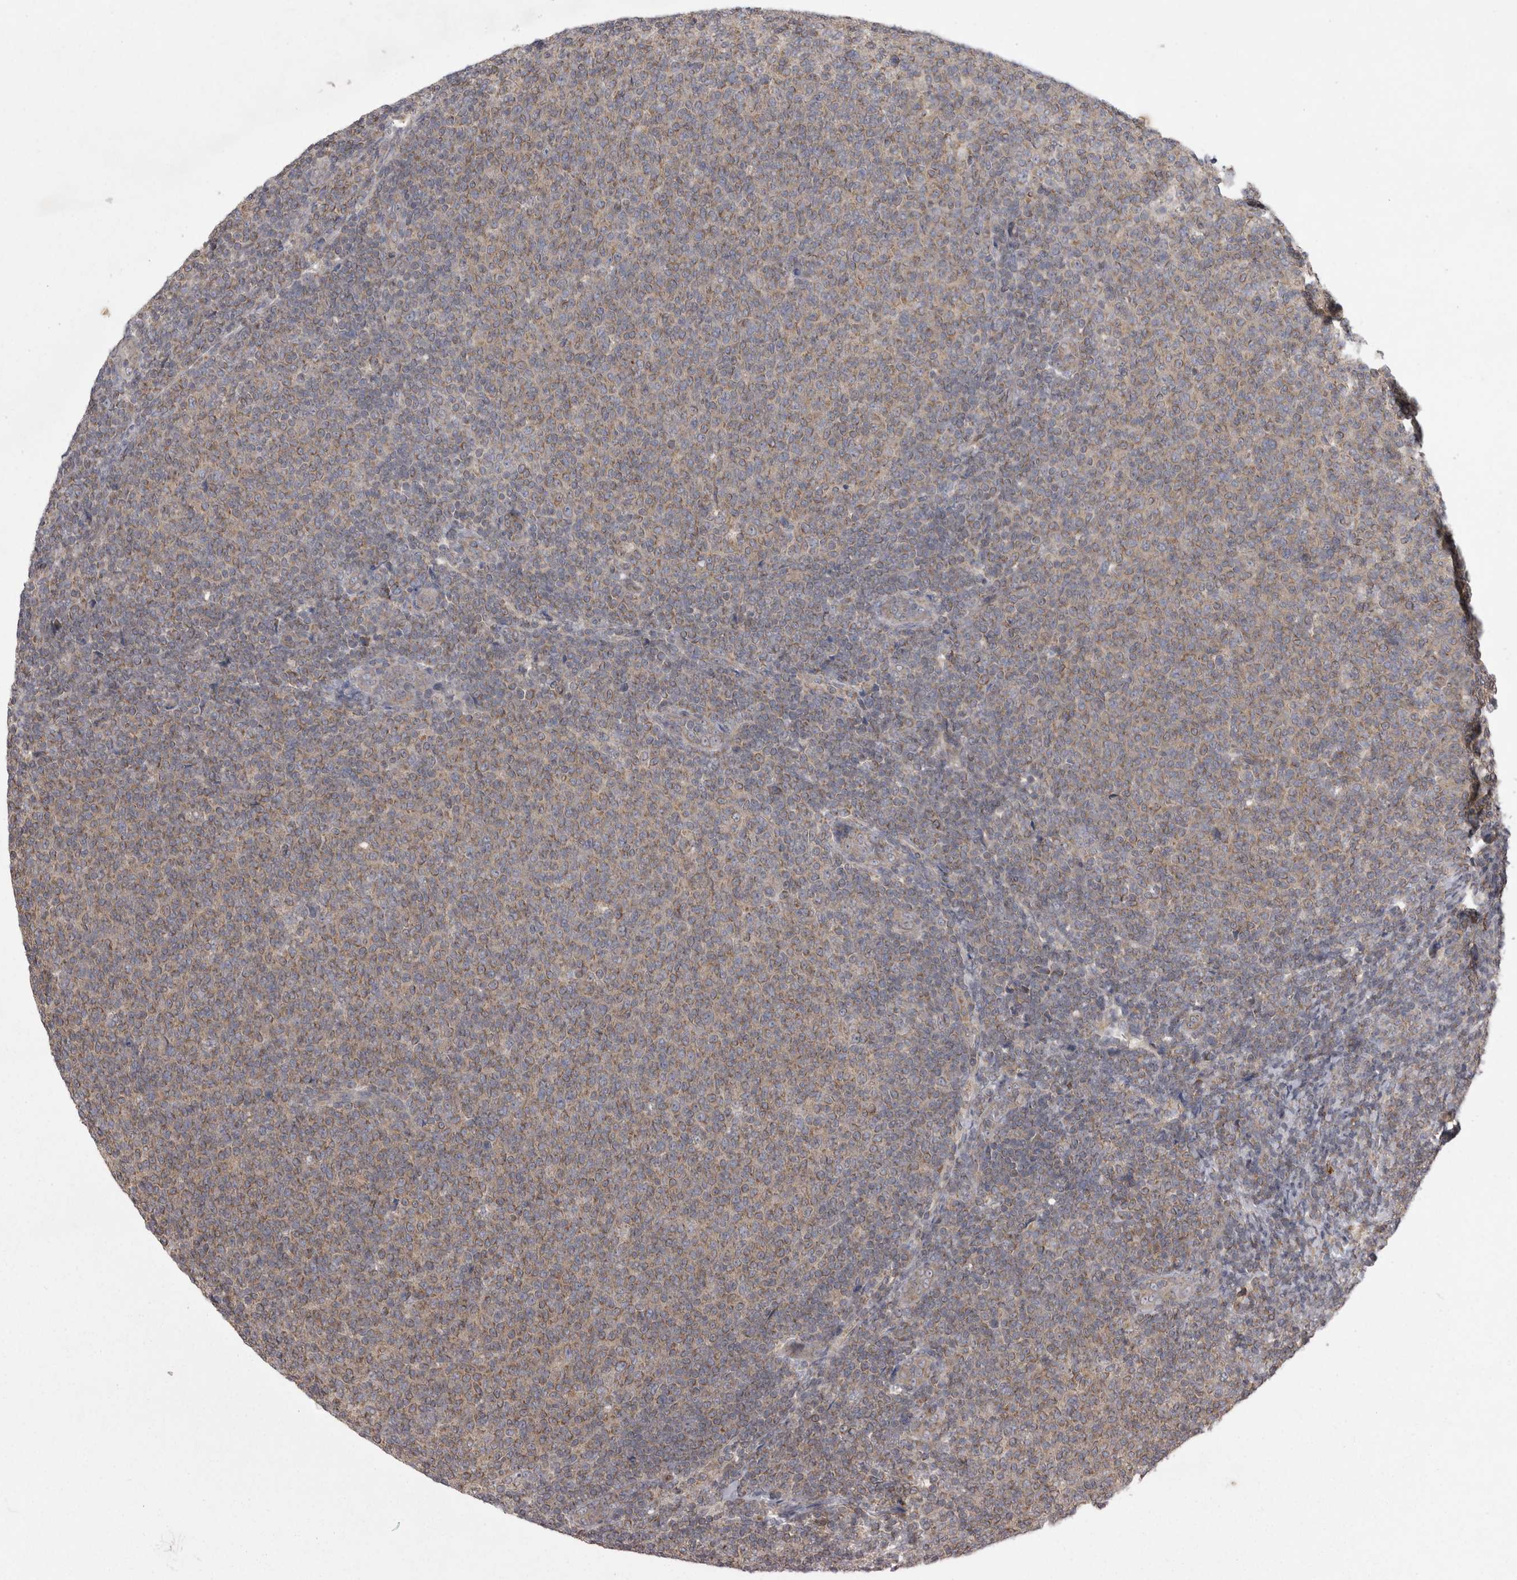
{"staining": {"intensity": "weak", "quantity": ">75%", "location": "cytoplasmic/membranous"}, "tissue": "lymphoma", "cell_type": "Tumor cells", "image_type": "cancer", "snomed": [{"axis": "morphology", "description": "Malignant lymphoma, non-Hodgkin's type, Low grade"}, {"axis": "topography", "description": "Lymph node"}], "caption": "An immunohistochemistry (IHC) micrograph of tumor tissue is shown. Protein staining in brown labels weak cytoplasmic/membranous positivity in lymphoma within tumor cells. The staining was performed using DAB to visualize the protein expression in brown, while the nuclei were stained in blue with hematoxylin (Magnification: 20x).", "gene": "TSPOAP1", "patient": {"sex": "male", "age": 66}}